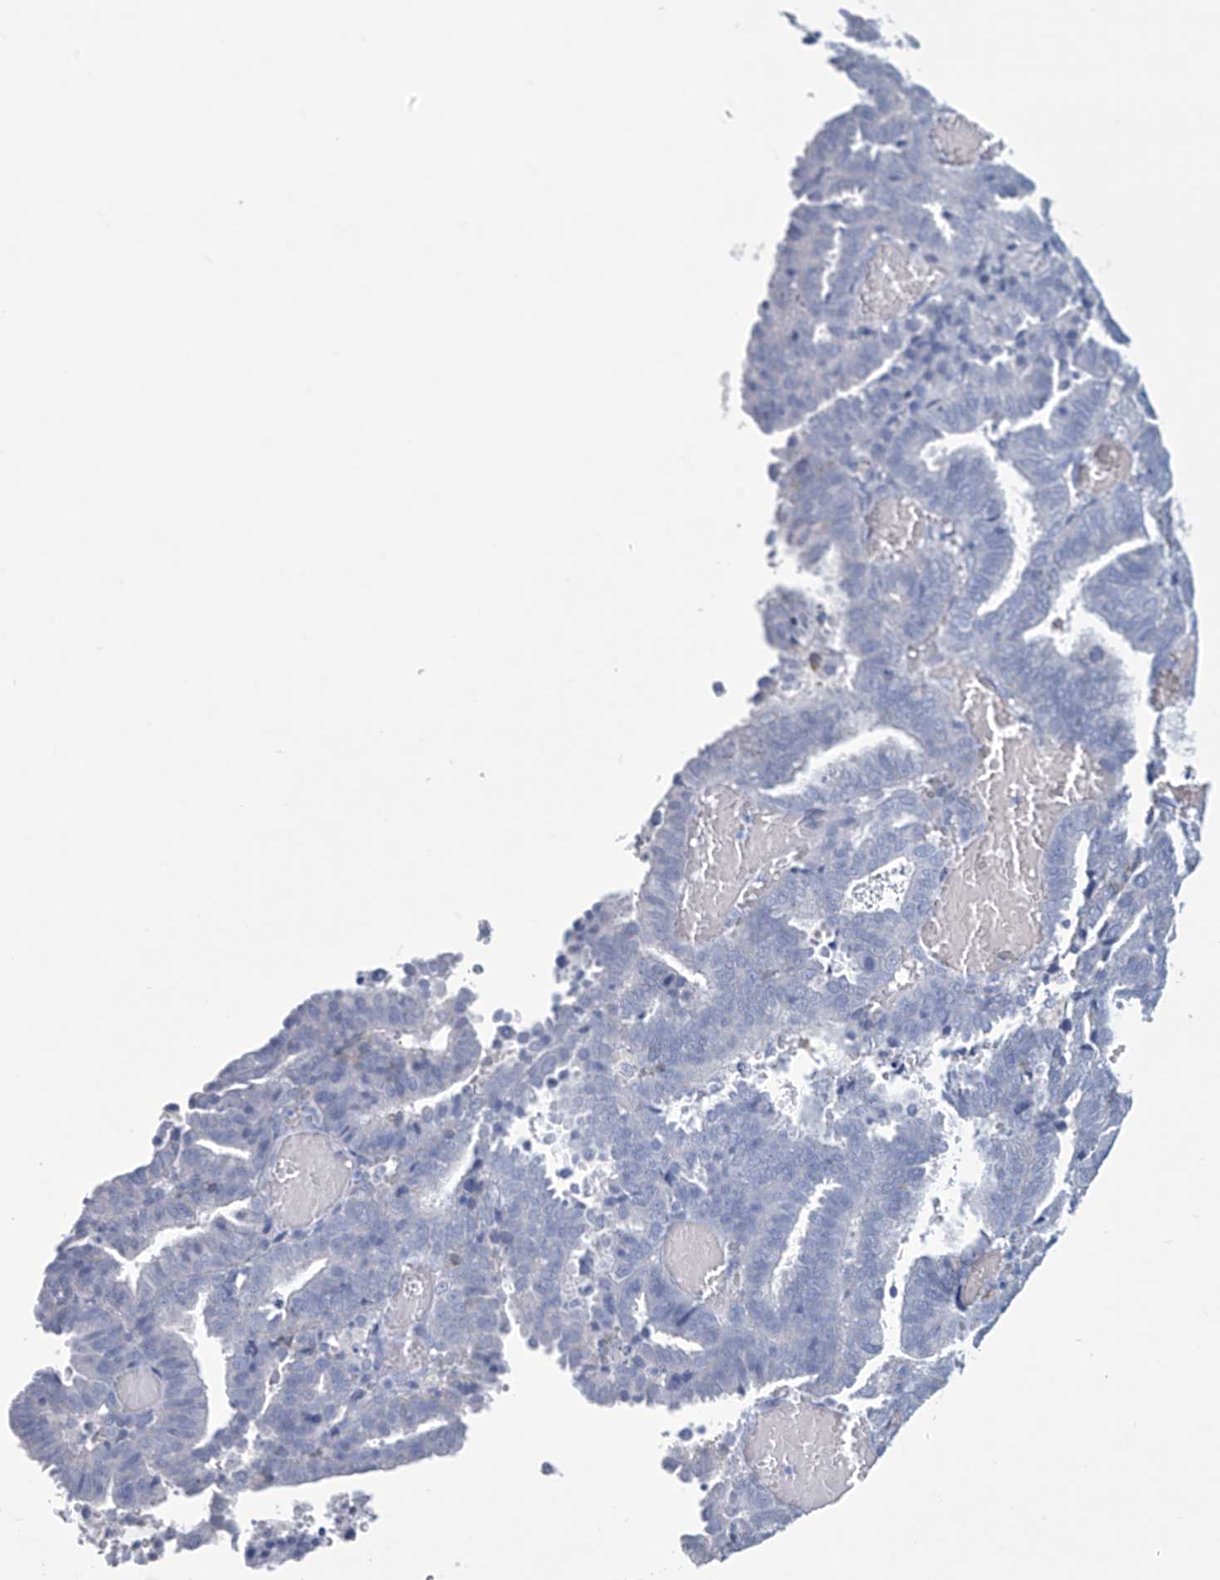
{"staining": {"intensity": "negative", "quantity": "none", "location": "none"}, "tissue": "endometrial cancer", "cell_type": "Tumor cells", "image_type": "cancer", "snomed": [{"axis": "morphology", "description": "Adenocarcinoma, NOS"}, {"axis": "topography", "description": "Uterus"}], "caption": "The immunohistochemistry (IHC) image has no significant positivity in tumor cells of endometrial cancer tissue. (DAB (3,3'-diaminobenzidine) immunohistochemistry with hematoxylin counter stain).", "gene": "DSP", "patient": {"sex": "female", "age": 83}}